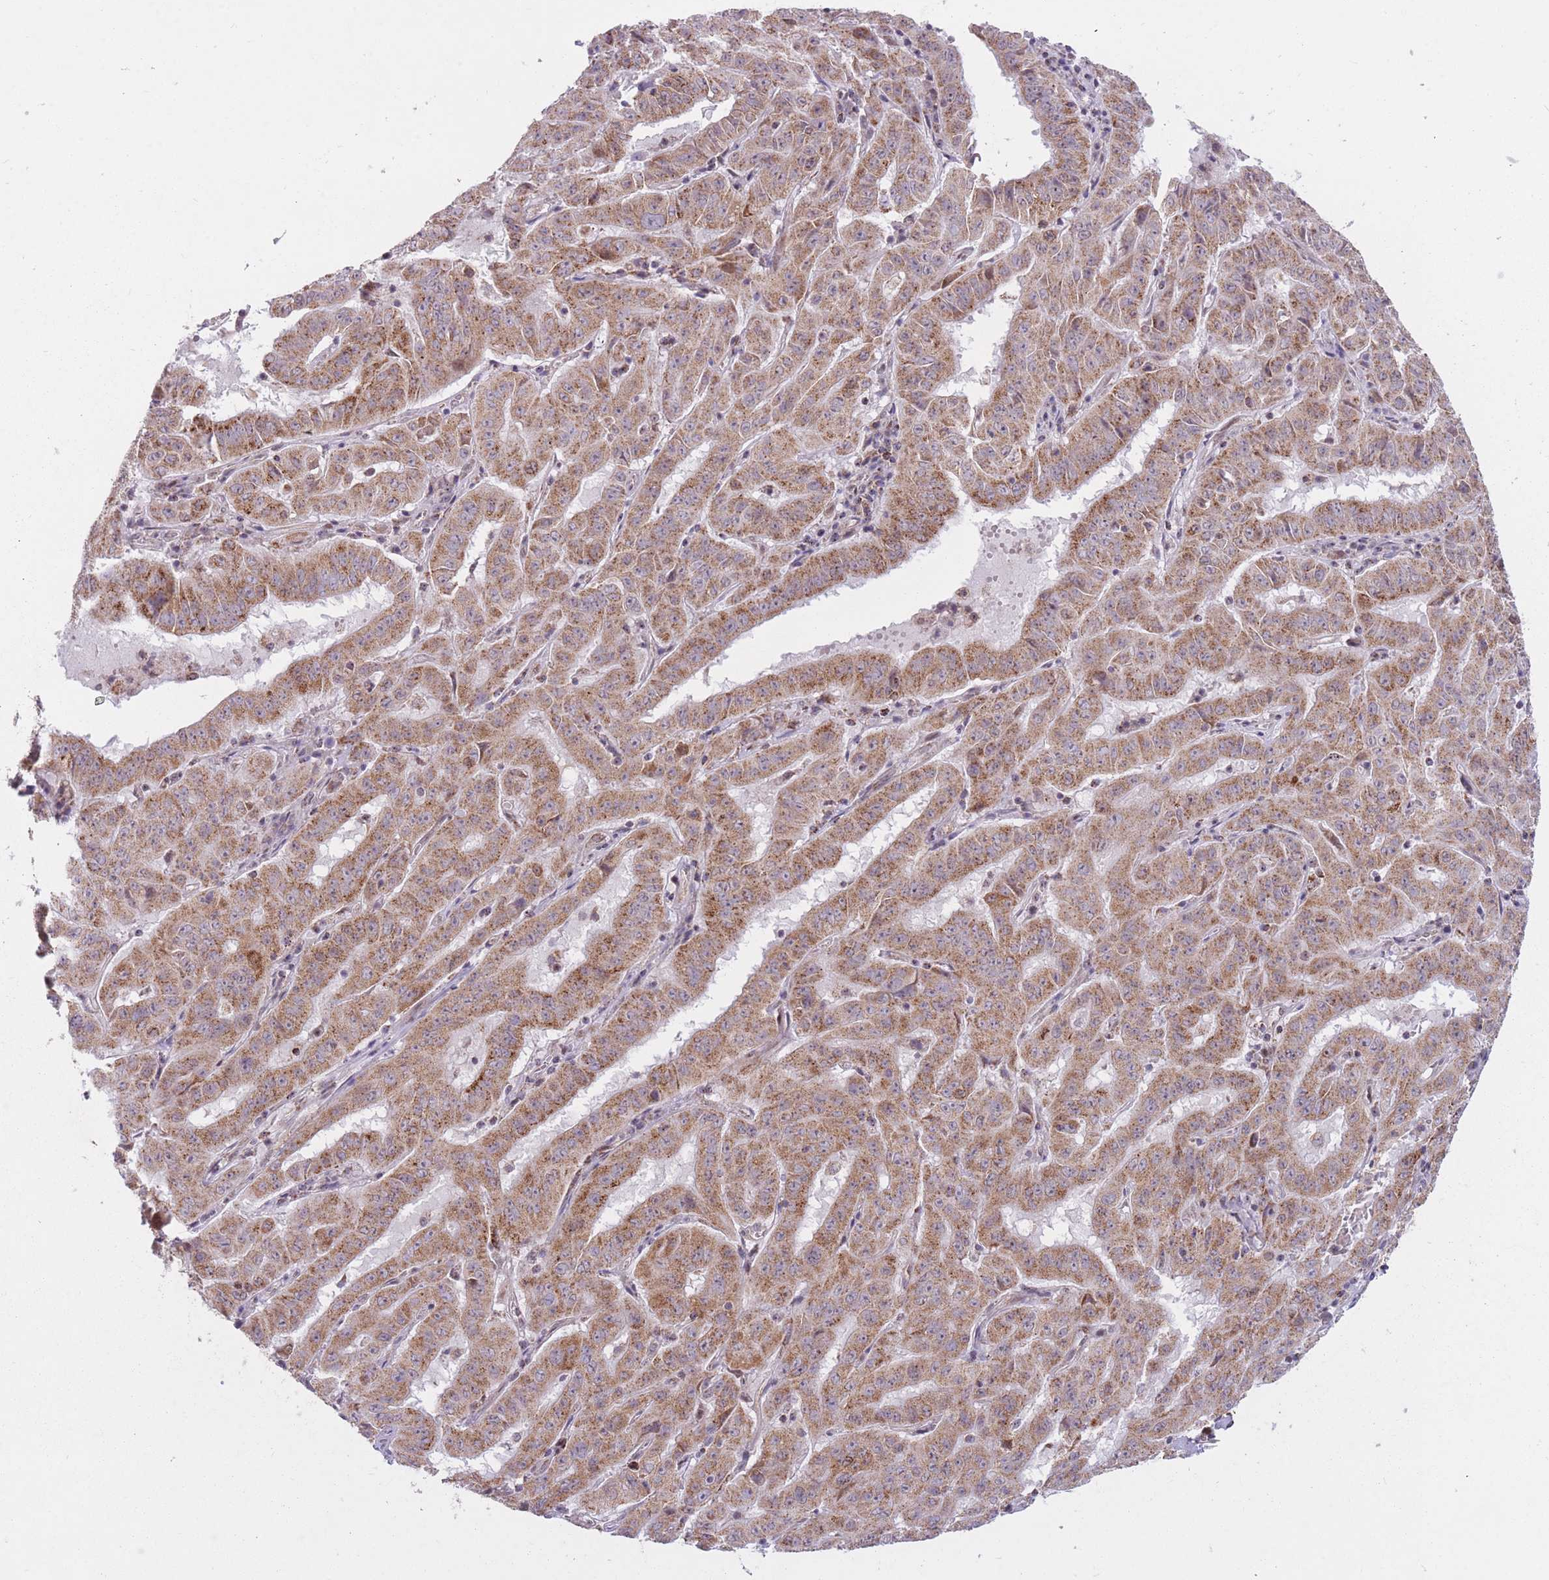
{"staining": {"intensity": "moderate", "quantity": ">75%", "location": "cytoplasmic/membranous"}, "tissue": "pancreatic cancer", "cell_type": "Tumor cells", "image_type": "cancer", "snomed": [{"axis": "morphology", "description": "Adenocarcinoma, NOS"}, {"axis": "topography", "description": "Pancreas"}], "caption": "Immunohistochemistry (IHC) photomicrograph of neoplastic tissue: adenocarcinoma (pancreatic) stained using IHC reveals medium levels of moderate protein expression localized specifically in the cytoplasmic/membranous of tumor cells, appearing as a cytoplasmic/membranous brown color.", "gene": "DPYSL4", "patient": {"sex": "male", "age": 63}}